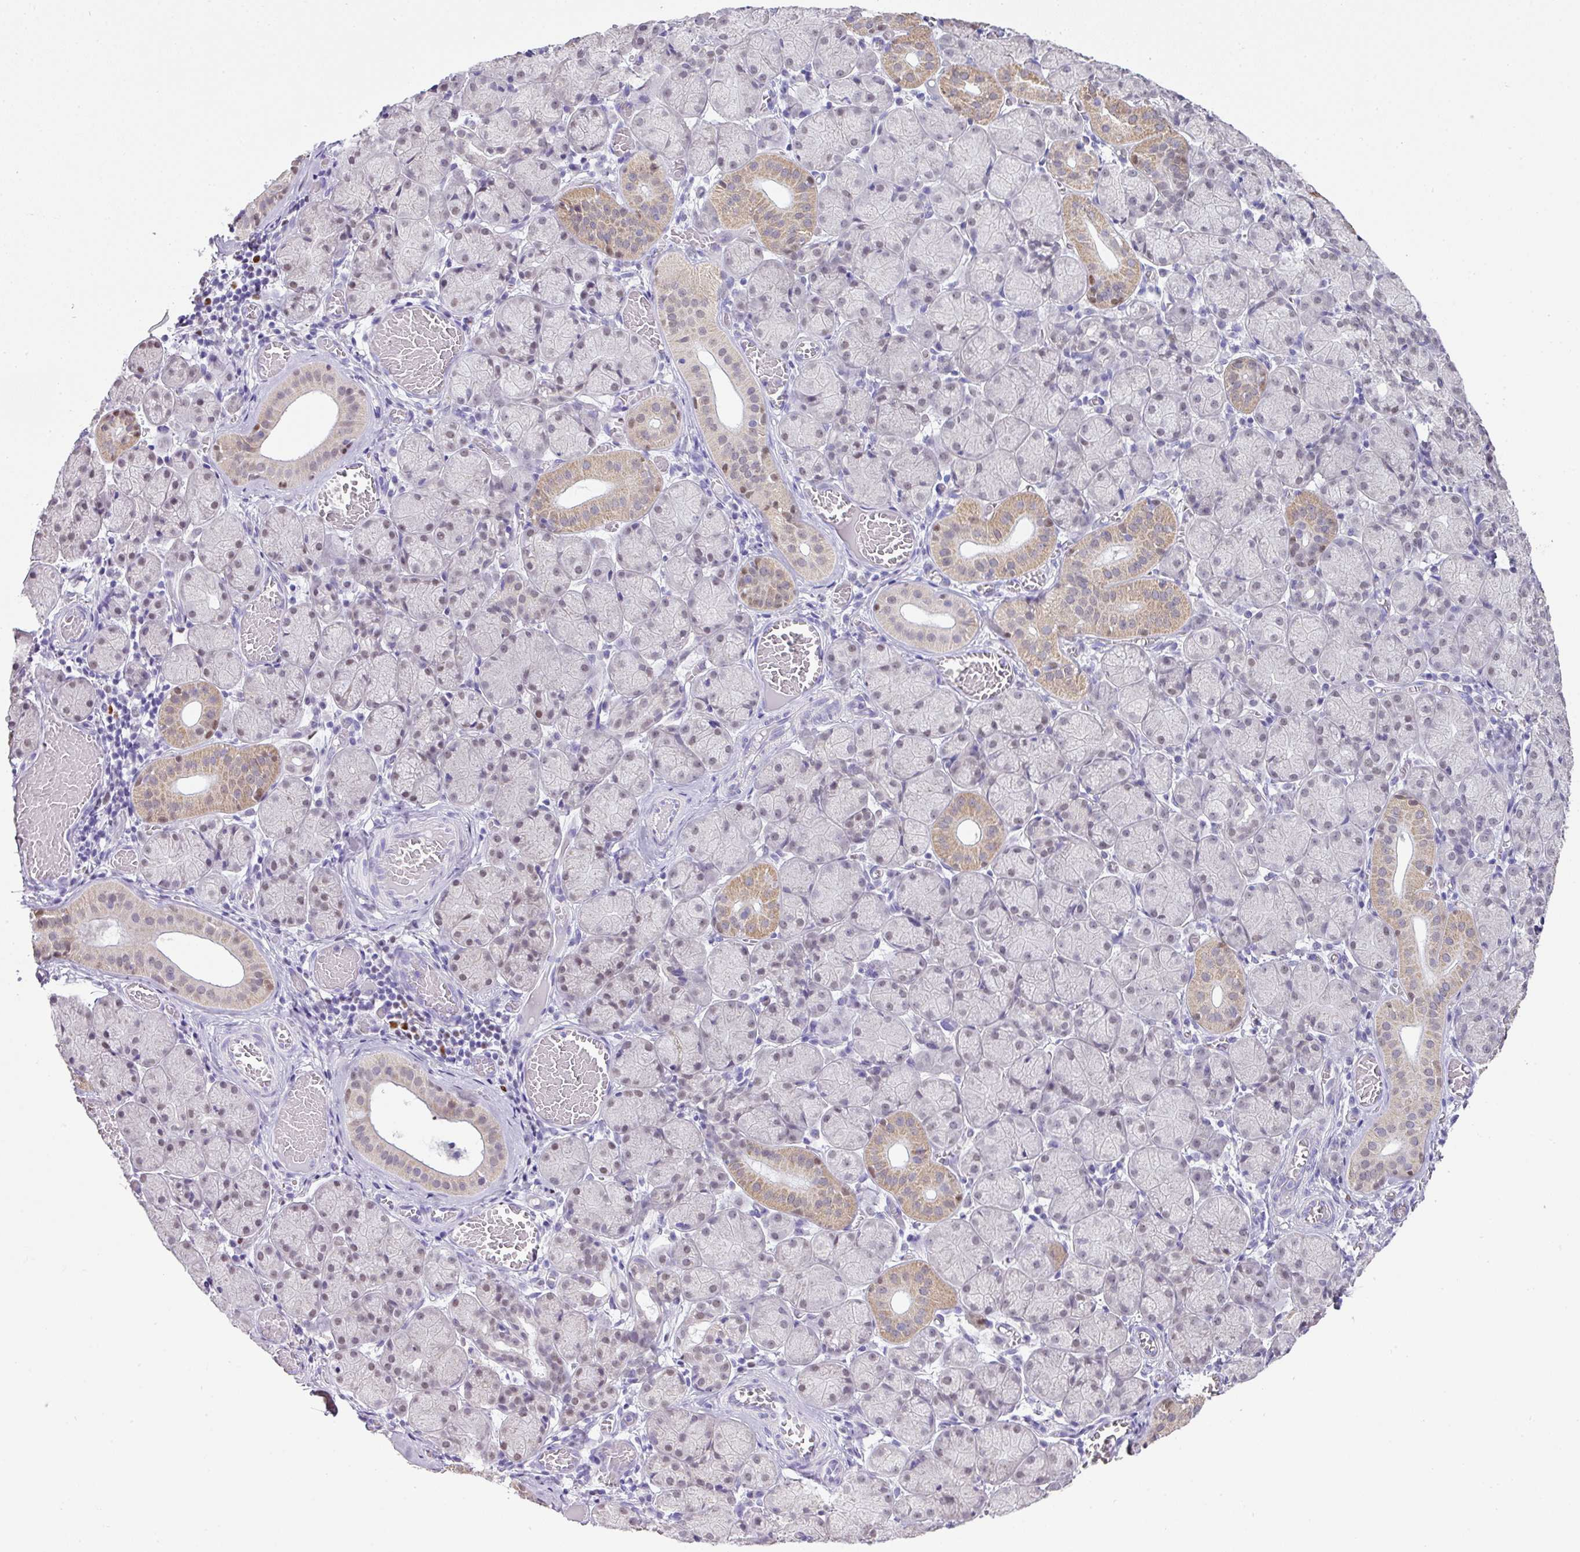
{"staining": {"intensity": "moderate", "quantity": "<25%", "location": "cytoplasmic/membranous,nuclear"}, "tissue": "salivary gland", "cell_type": "Glandular cells", "image_type": "normal", "snomed": [{"axis": "morphology", "description": "Normal tissue, NOS"}, {"axis": "topography", "description": "Salivary gland"}], "caption": "Moderate cytoplasmic/membranous,nuclear positivity is appreciated in approximately <25% of glandular cells in normal salivary gland. (Stains: DAB (3,3'-diaminobenzidine) in brown, nuclei in blue, Microscopy: brightfield microscopy at high magnification).", "gene": "BCL11A", "patient": {"sex": "female", "age": 24}}